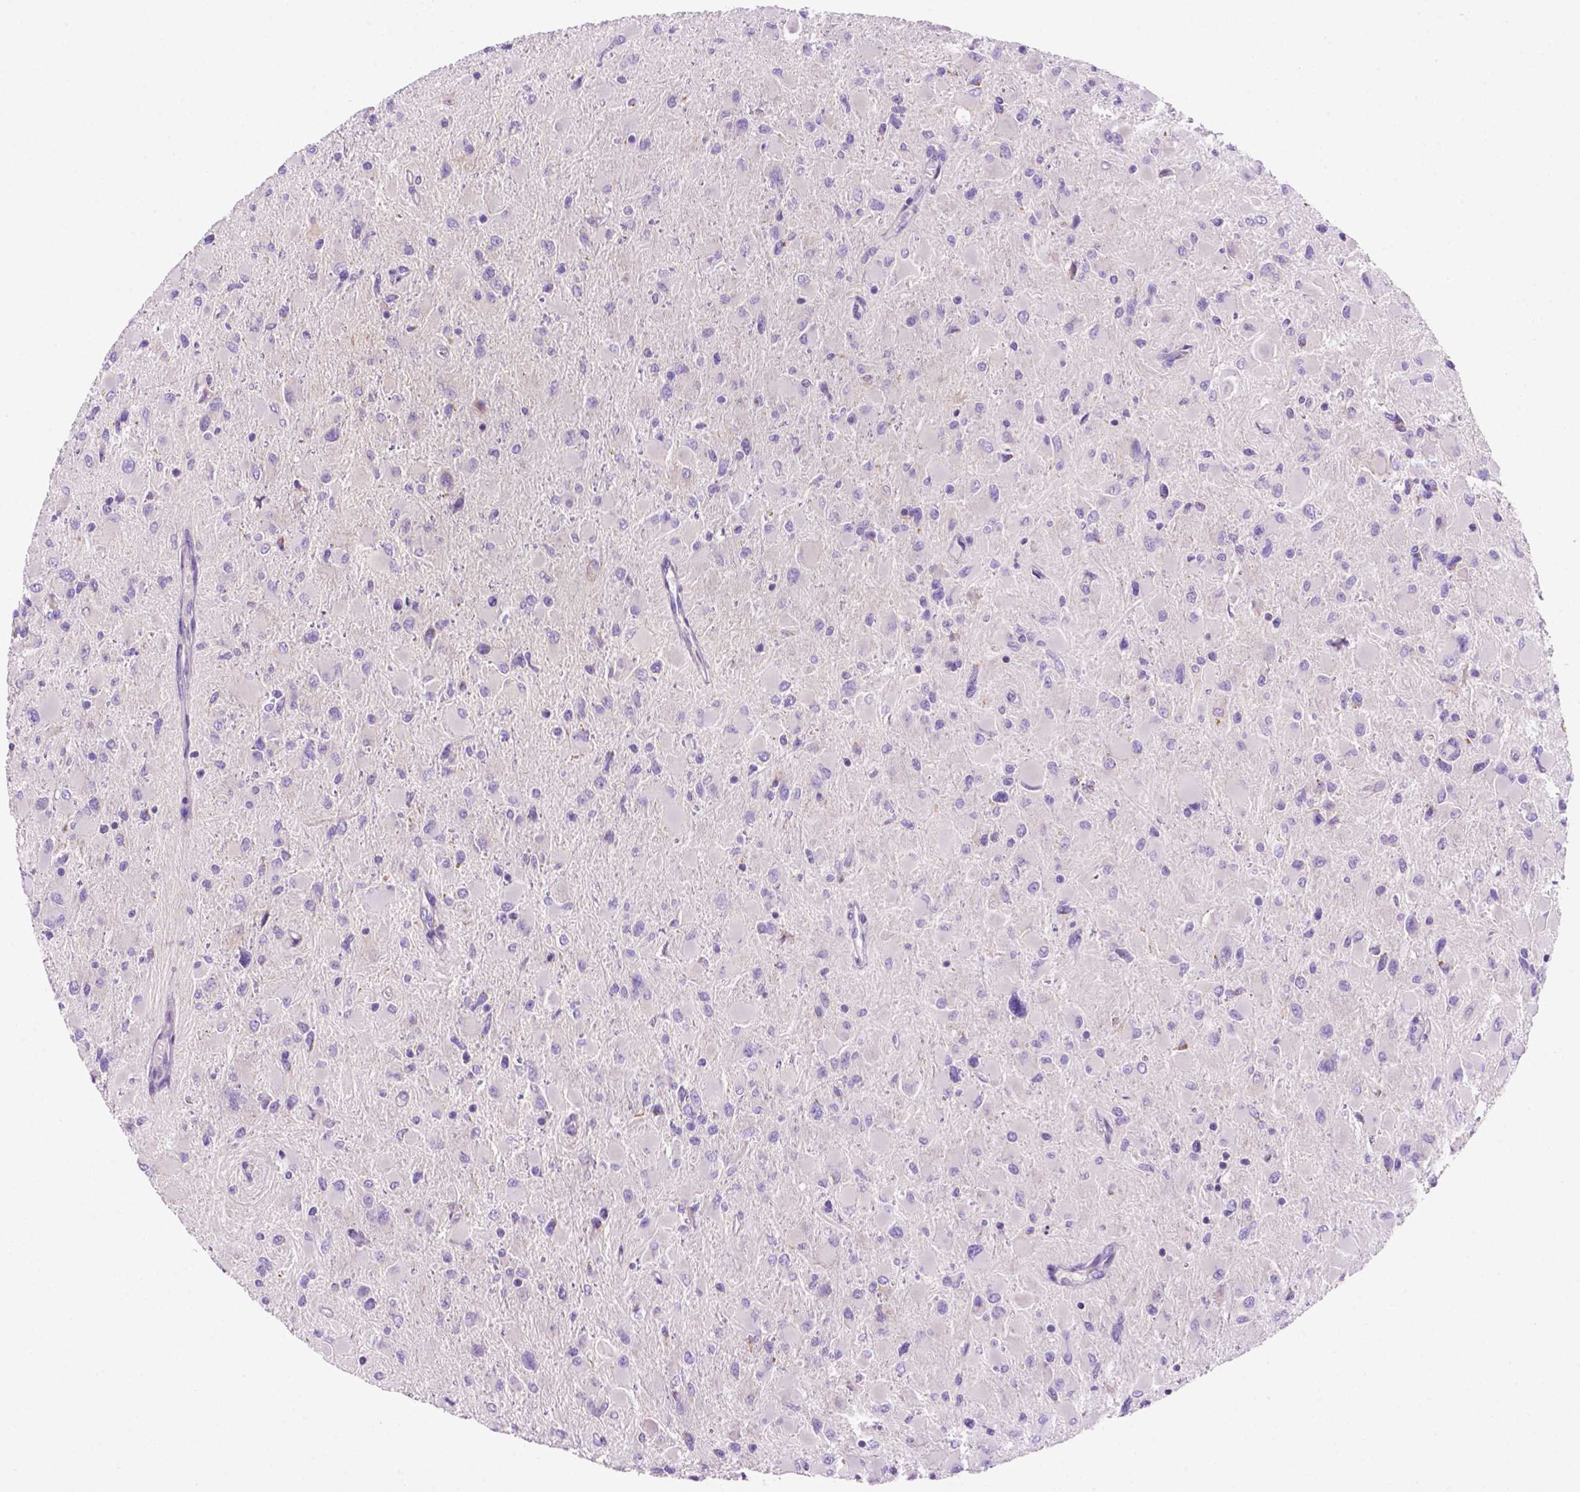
{"staining": {"intensity": "negative", "quantity": "none", "location": "none"}, "tissue": "glioma", "cell_type": "Tumor cells", "image_type": "cancer", "snomed": [{"axis": "morphology", "description": "Glioma, malignant, High grade"}, {"axis": "topography", "description": "Cerebral cortex"}], "caption": "Tumor cells show no significant expression in malignant glioma (high-grade). Brightfield microscopy of immunohistochemistry (IHC) stained with DAB (brown) and hematoxylin (blue), captured at high magnification.", "gene": "CEACAM7", "patient": {"sex": "female", "age": 36}}